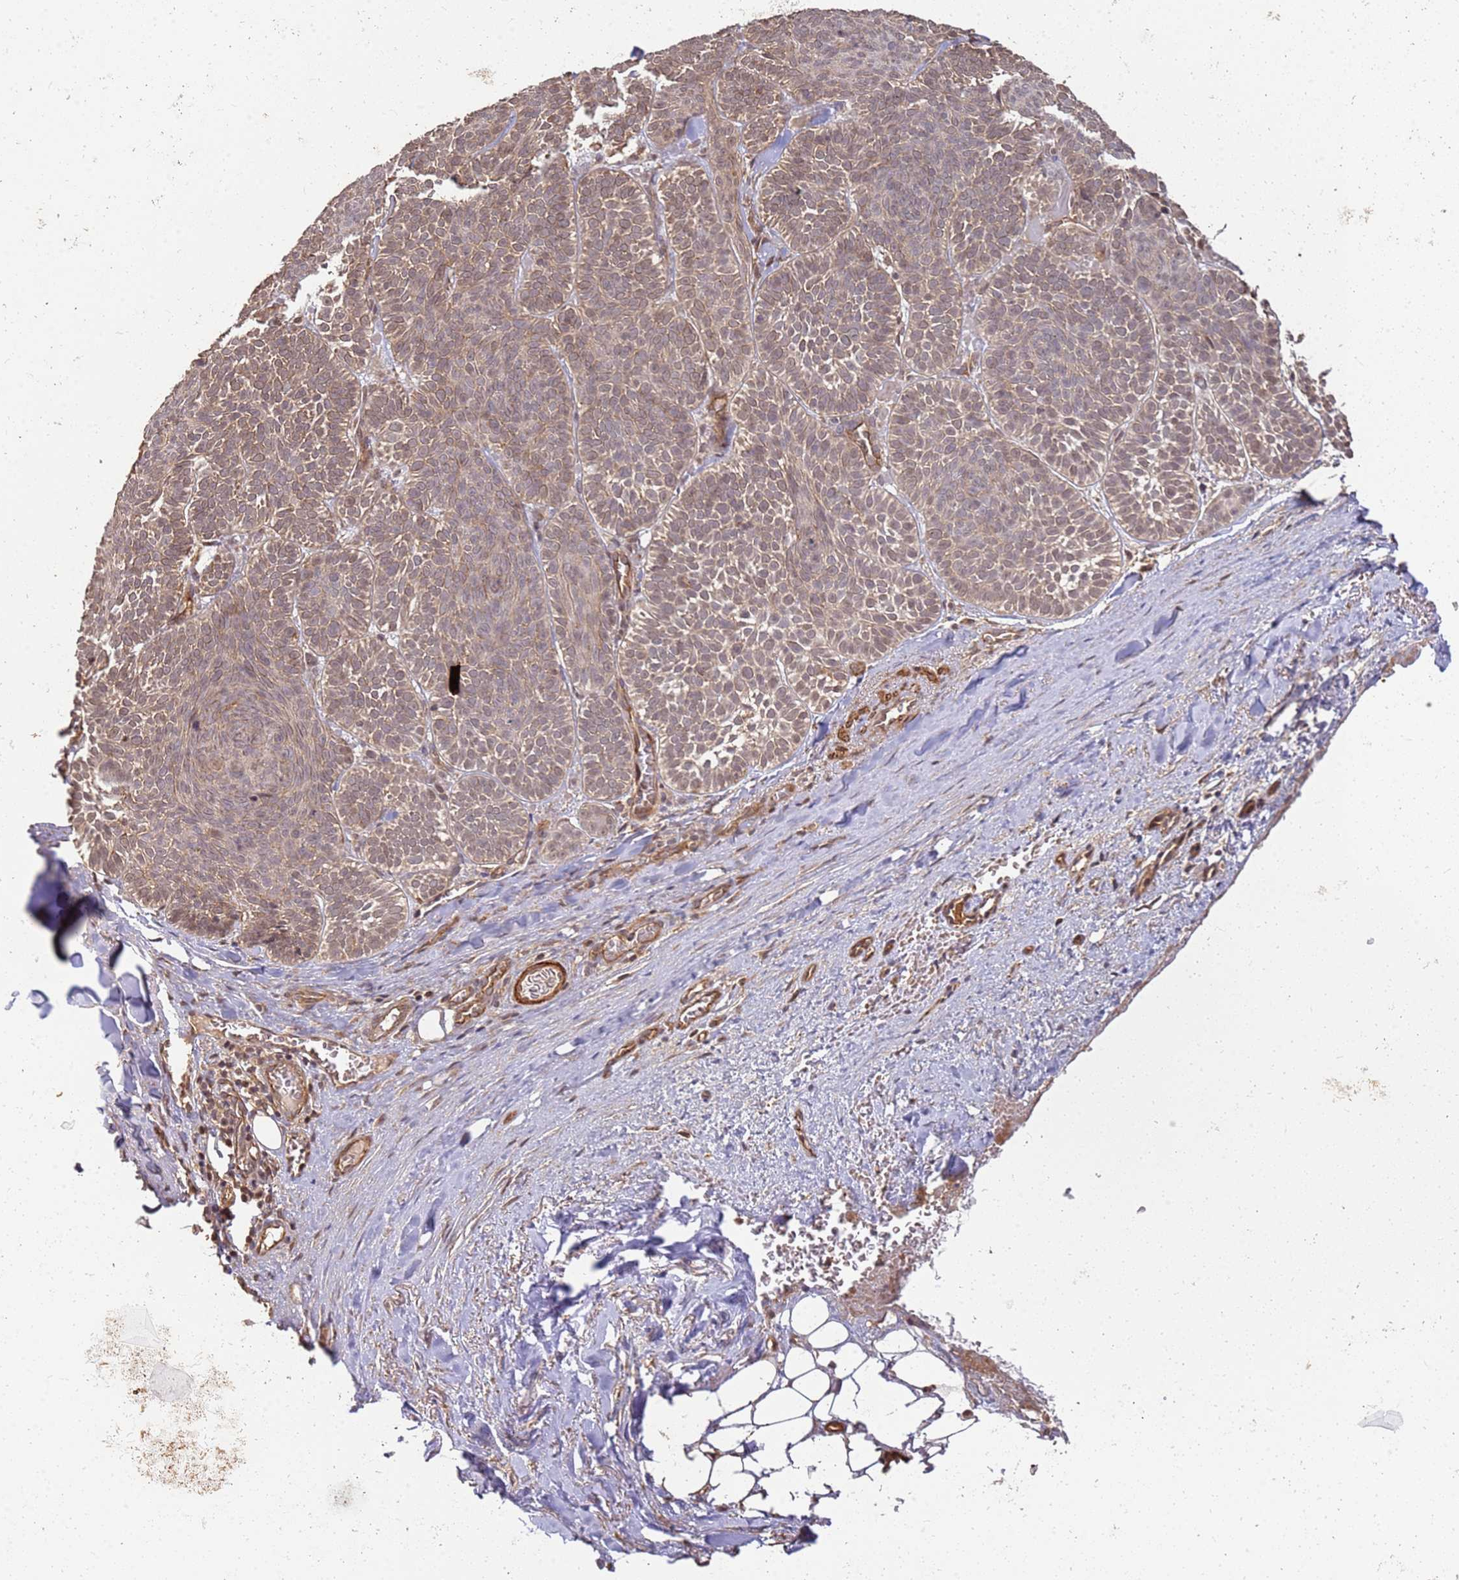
{"staining": {"intensity": "moderate", "quantity": ">75%", "location": "cytoplasmic/membranous"}, "tissue": "skin cancer", "cell_type": "Tumor cells", "image_type": "cancer", "snomed": [{"axis": "morphology", "description": "Basal cell carcinoma"}, {"axis": "topography", "description": "Skin"}], "caption": "Immunohistochemical staining of human skin cancer (basal cell carcinoma) shows medium levels of moderate cytoplasmic/membranous protein expression in about >75% of tumor cells. Using DAB (brown) and hematoxylin (blue) stains, captured at high magnification using brightfield microscopy.", "gene": "ST18", "patient": {"sex": "male", "age": 85}}